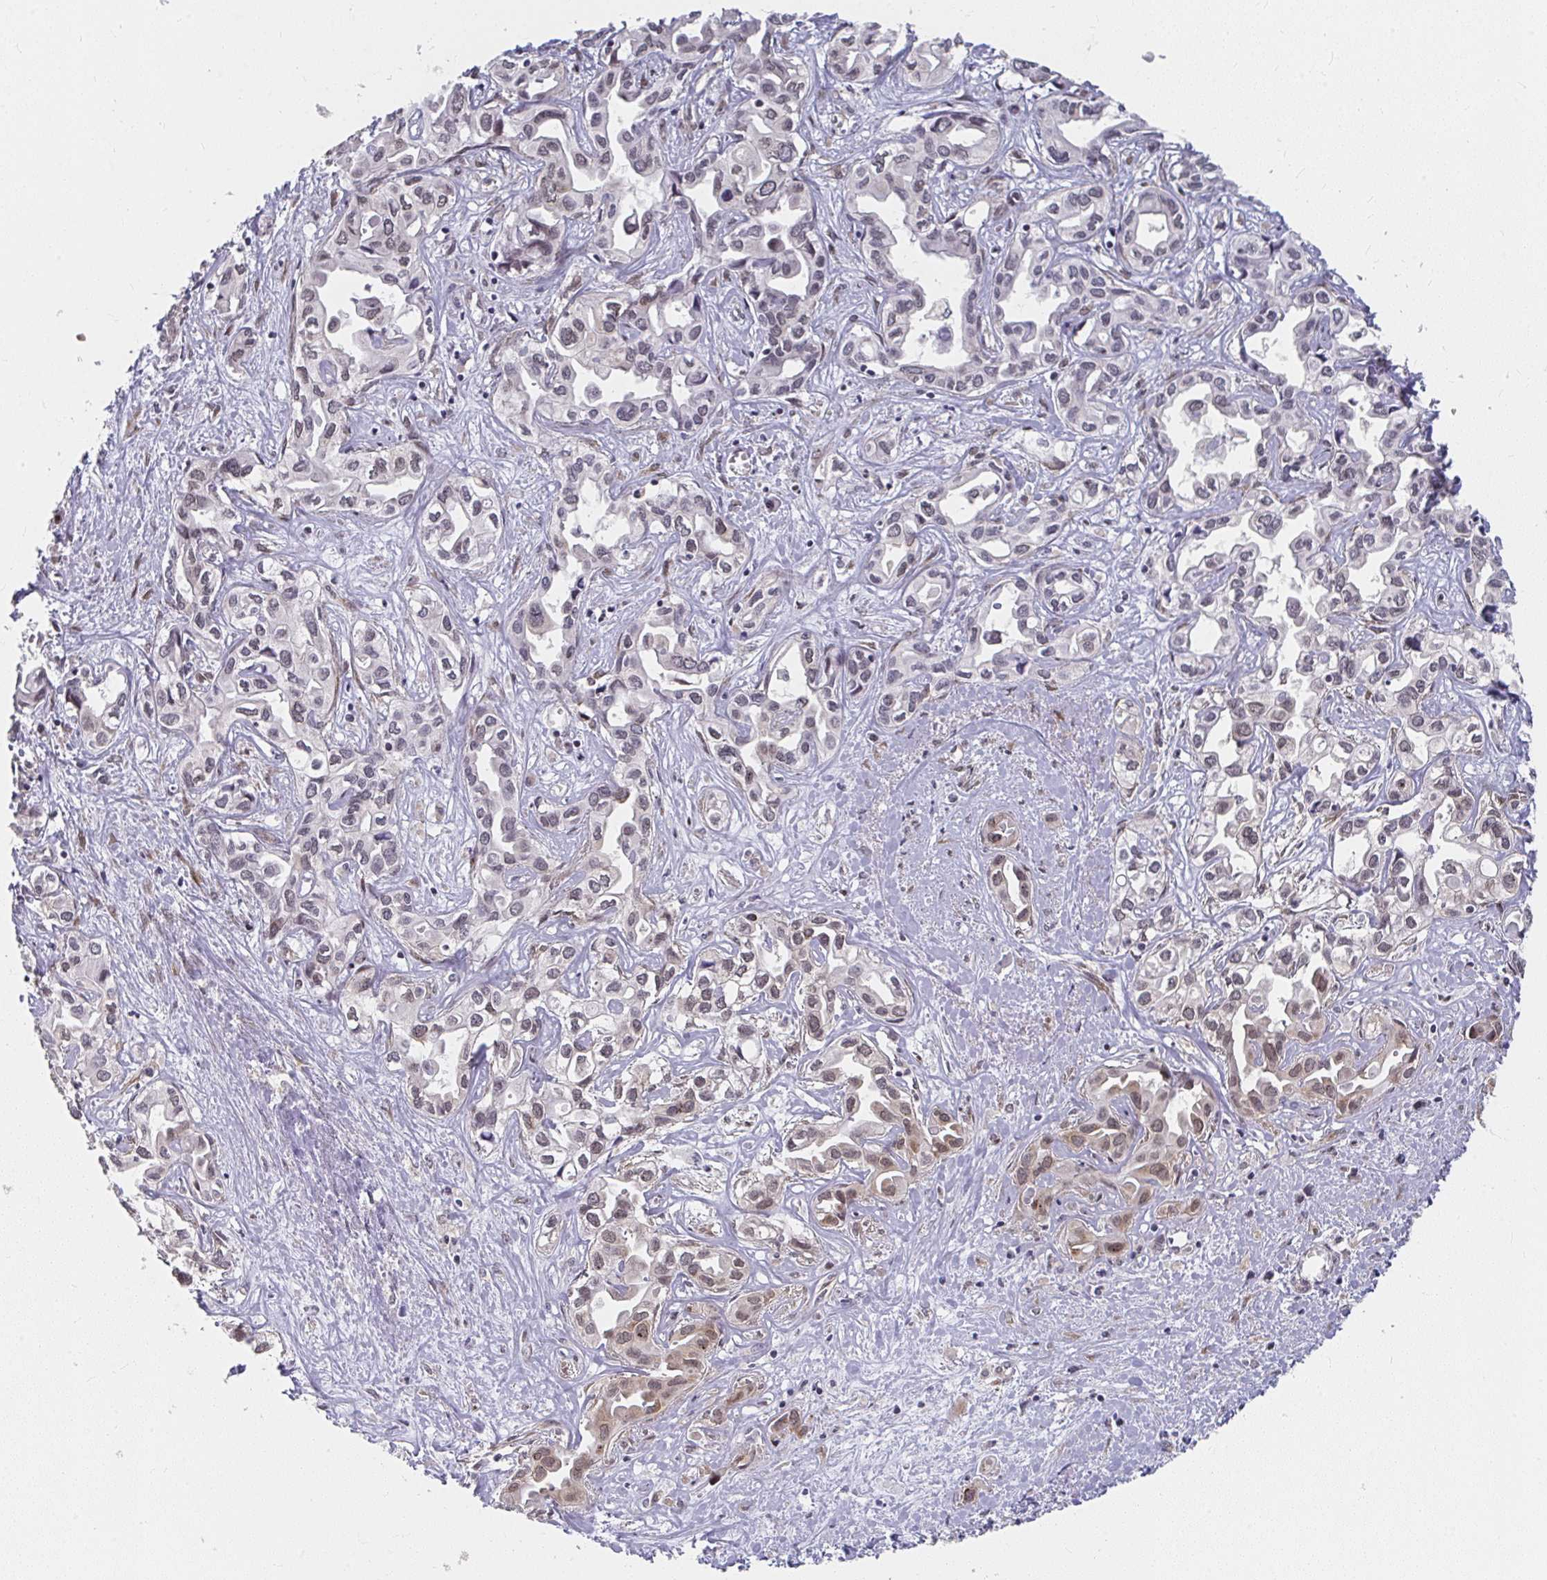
{"staining": {"intensity": "moderate", "quantity": "25%-75%", "location": "nuclear"}, "tissue": "liver cancer", "cell_type": "Tumor cells", "image_type": "cancer", "snomed": [{"axis": "morphology", "description": "Cholangiocarcinoma"}, {"axis": "topography", "description": "Liver"}], "caption": "Protein staining shows moderate nuclear expression in about 25%-75% of tumor cells in cholangiocarcinoma (liver).", "gene": "SYNCRIP", "patient": {"sex": "female", "age": 64}}